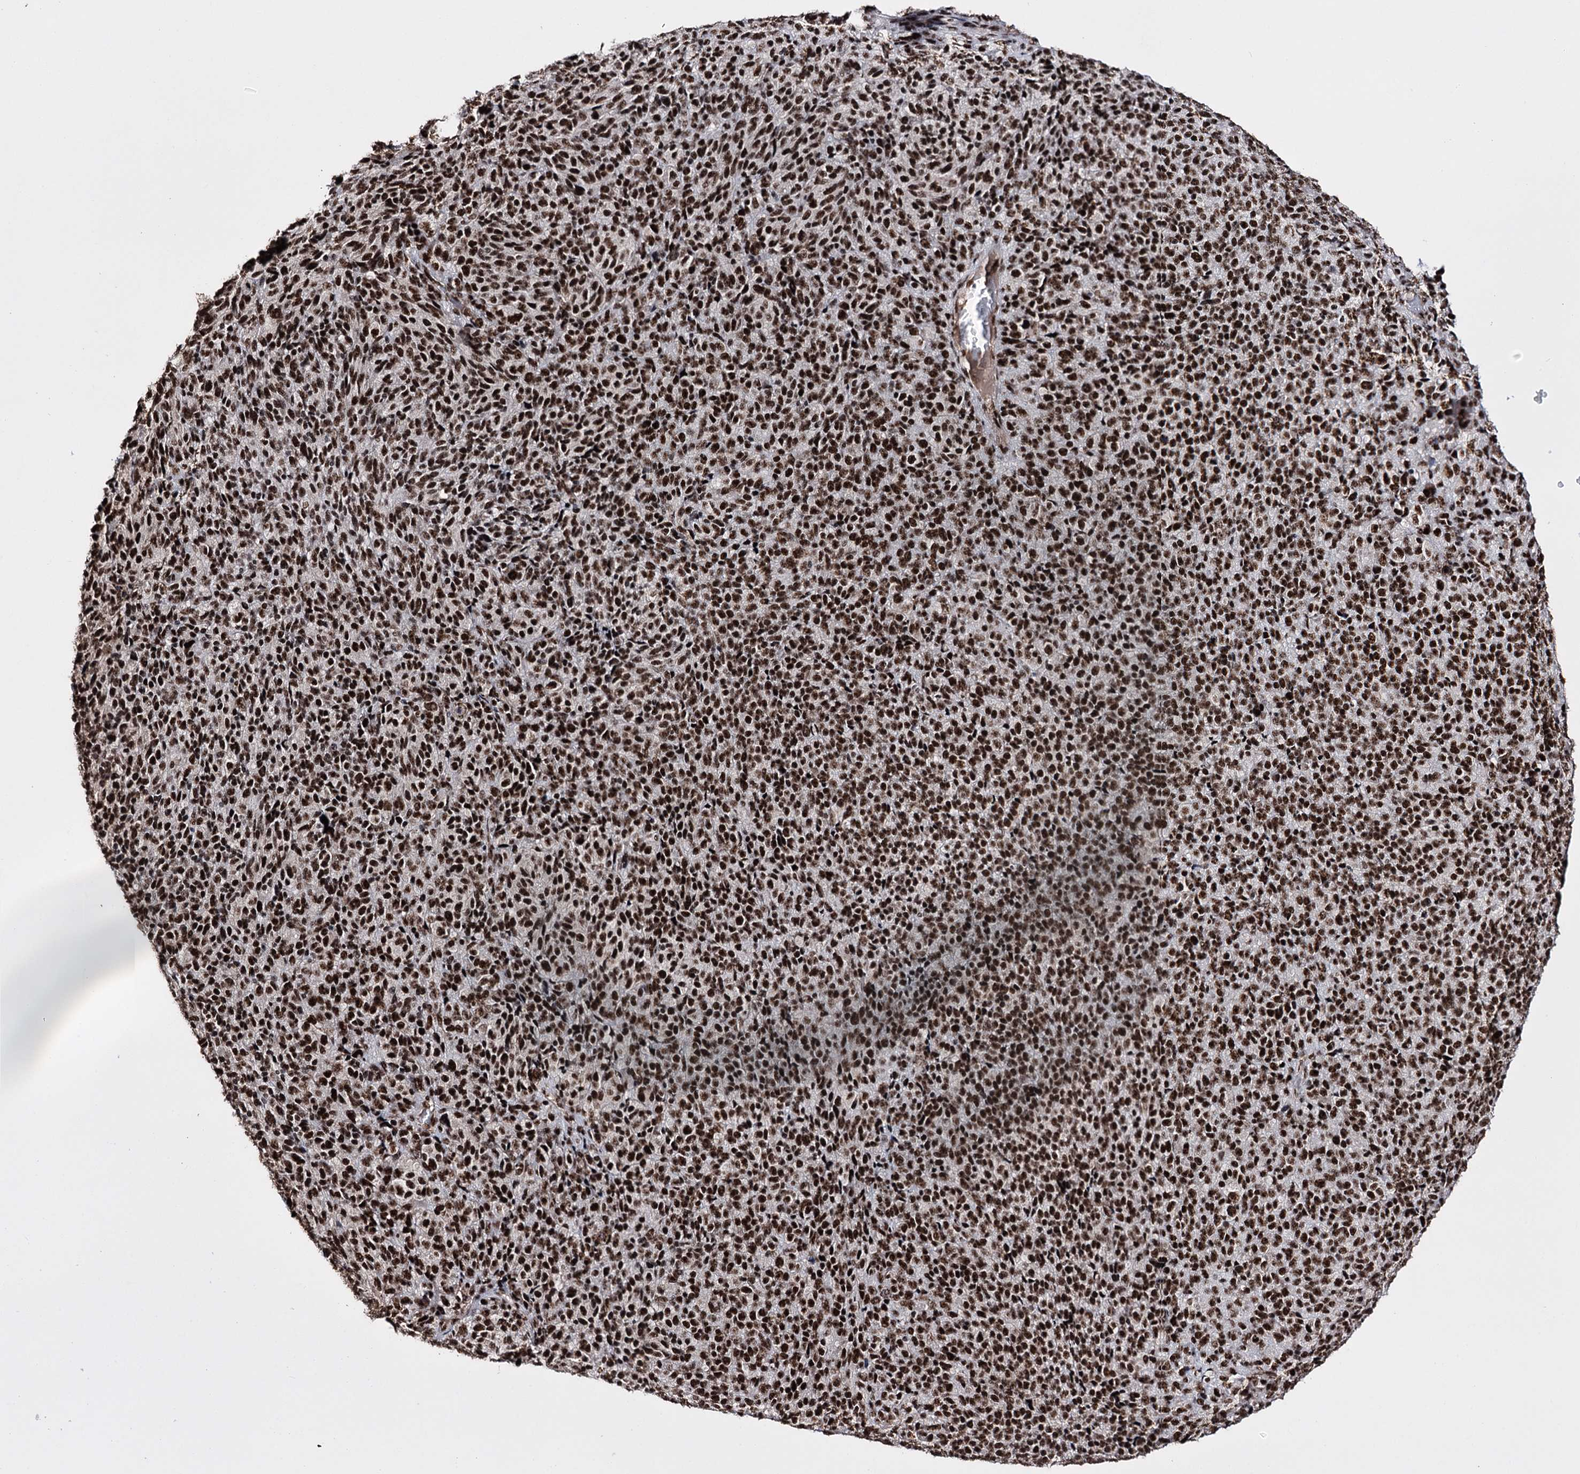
{"staining": {"intensity": "strong", "quantity": ">75%", "location": "nuclear"}, "tissue": "melanoma", "cell_type": "Tumor cells", "image_type": "cancer", "snomed": [{"axis": "morphology", "description": "Malignant melanoma, Metastatic site"}, {"axis": "topography", "description": "Brain"}], "caption": "Malignant melanoma (metastatic site) stained with a brown dye reveals strong nuclear positive positivity in about >75% of tumor cells.", "gene": "PRPF40A", "patient": {"sex": "female", "age": 56}}